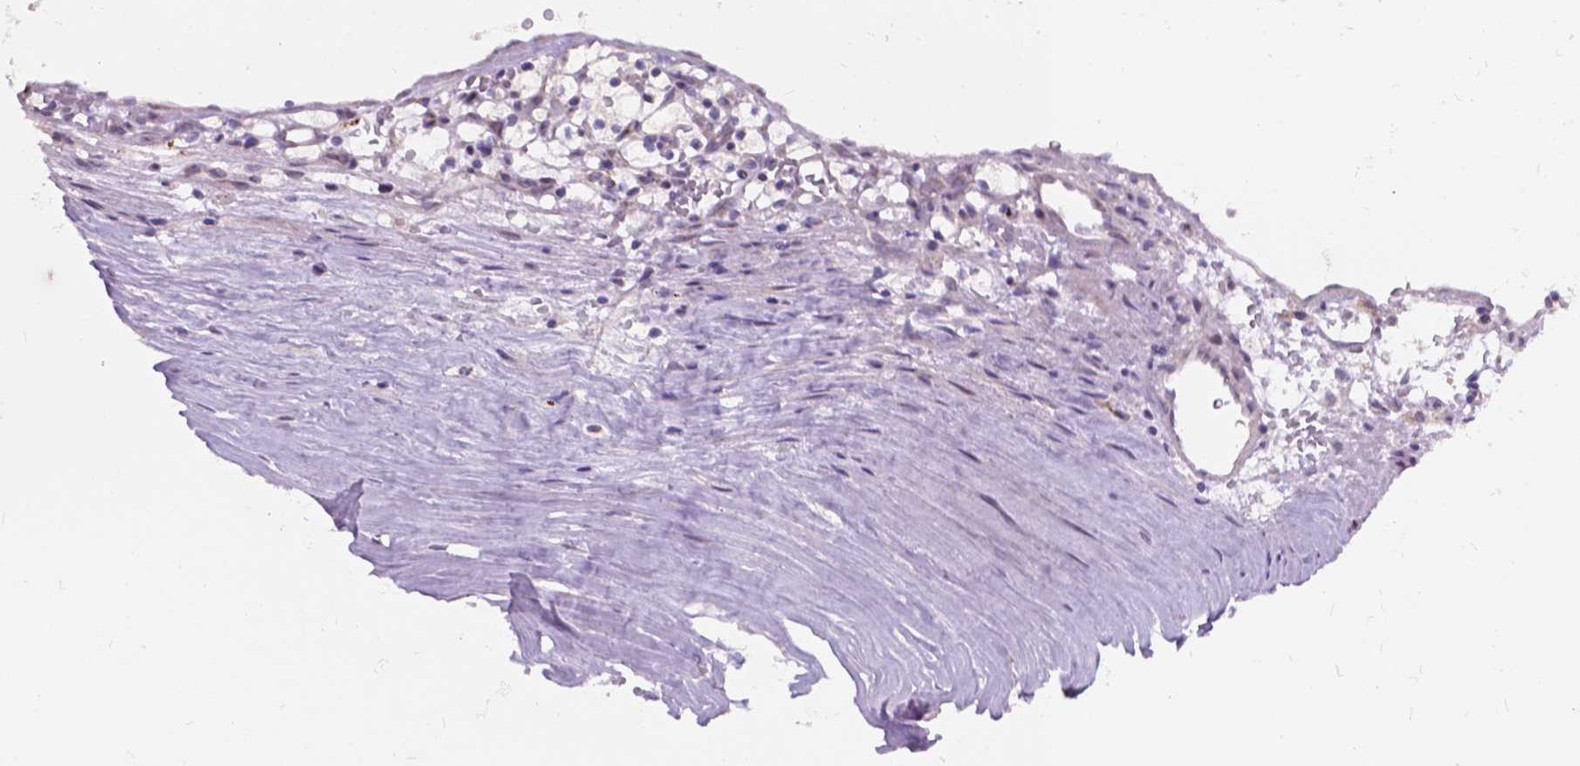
{"staining": {"intensity": "negative", "quantity": "none", "location": "none"}, "tissue": "renal cancer", "cell_type": "Tumor cells", "image_type": "cancer", "snomed": [{"axis": "morphology", "description": "Adenocarcinoma, NOS"}, {"axis": "topography", "description": "Kidney"}], "caption": "Tumor cells are negative for brown protein staining in renal adenocarcinoma. (DAB (3,3'-diaminobenzidine) immunohistochemistry with hematoxylin counter stain).", "gene": "MYH14", "patient": {"sex": "female", "age": 64}}